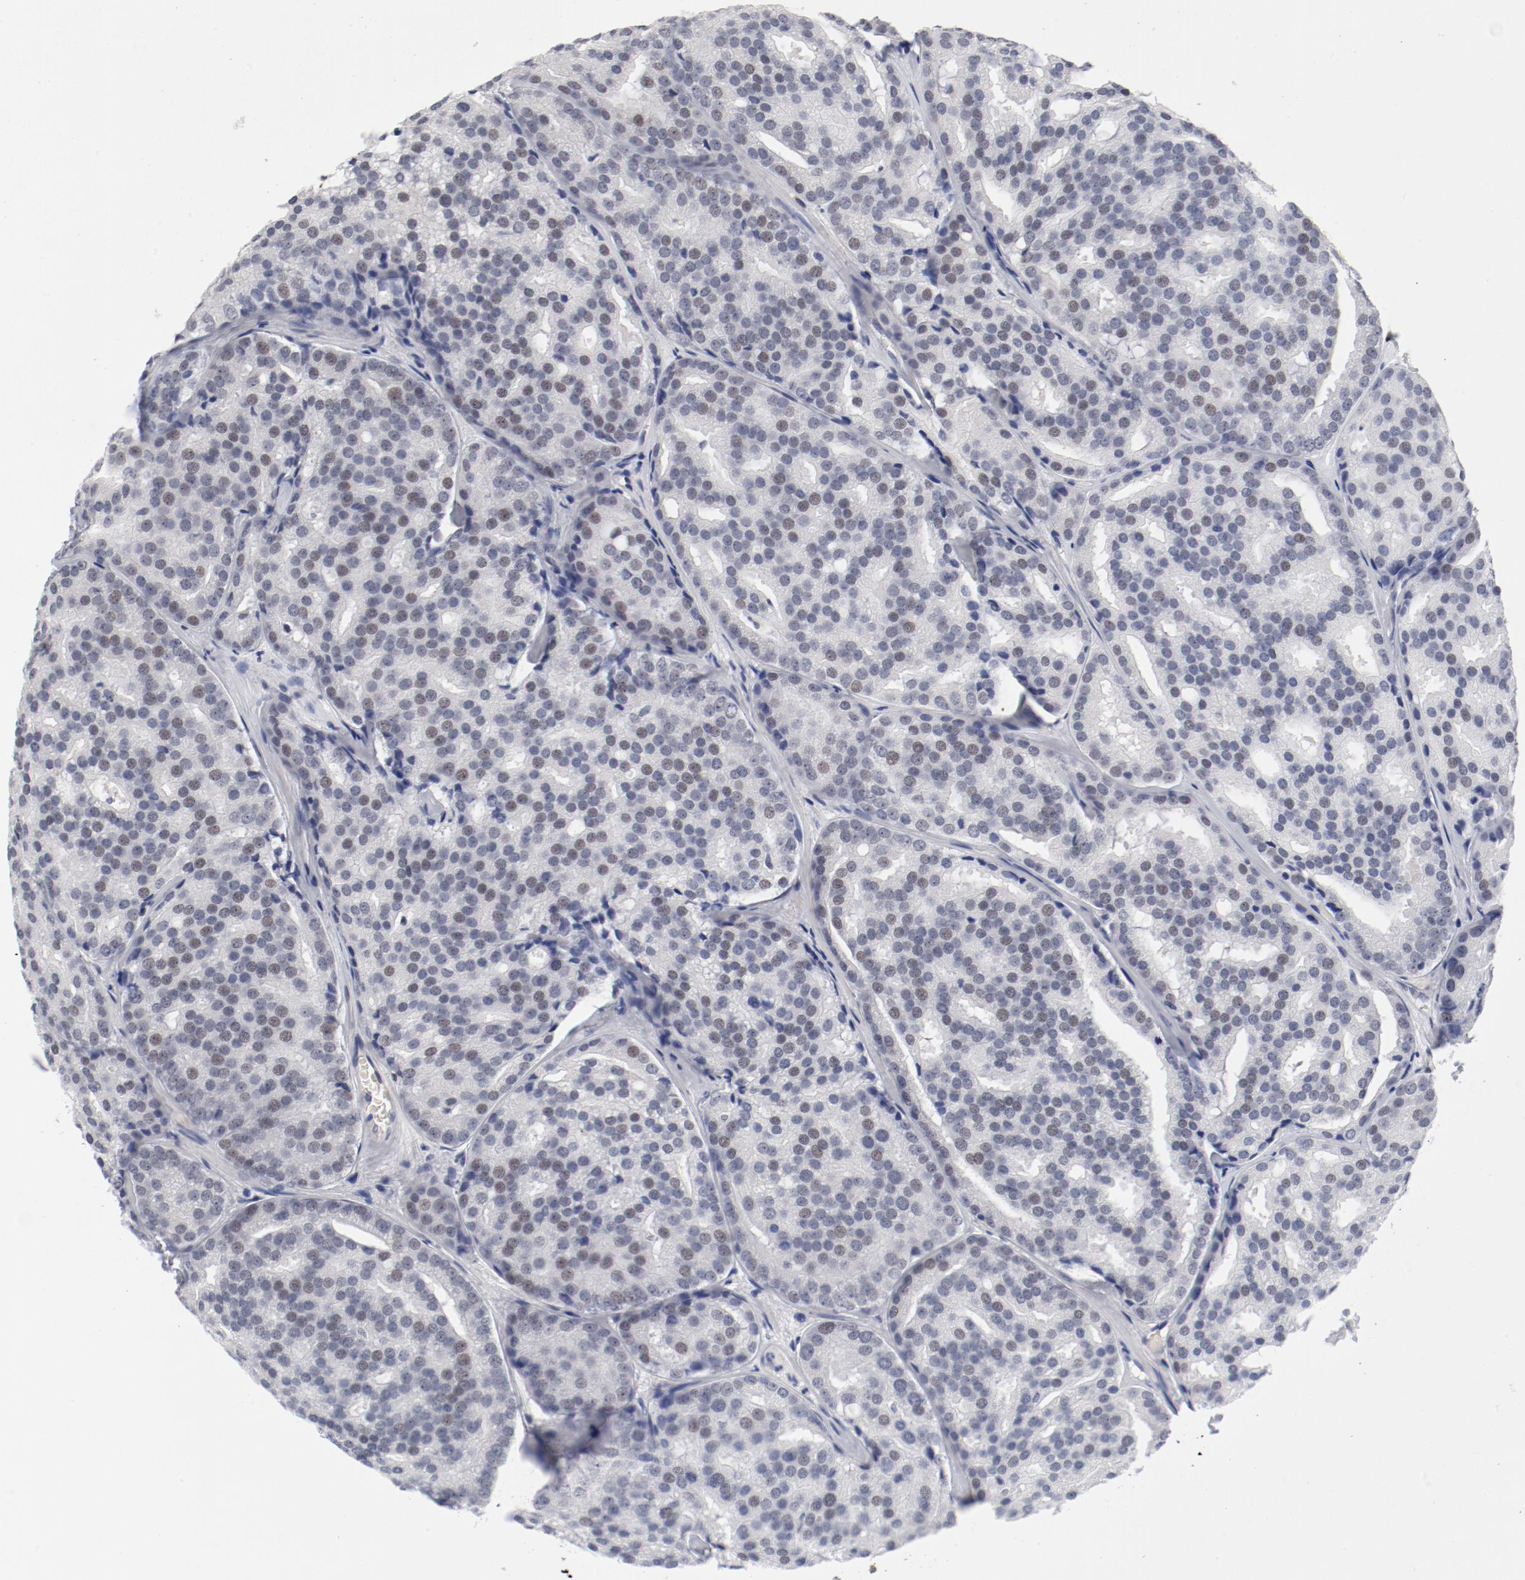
{"staining": {"intensity": "weak", "quantity": "<25%", "location": "nuclear"}, "tissue": "prostate cancer", "cell_type": "Tumor cells", "image_type": "cancer", "snomed": [{"axis": "morphology", "description": "Adenocarcinoma, High grade"}, {"axis": "topography", "description": "Prostate"}], "caption": "This is an immunohistochemistry (IHC) photomicrograph of human prostate high-grade adenocarcinoma. There is no staining in tumor cells.", "gene": "ANKLE2", "patient": {"sex": "male", "age": 64}}